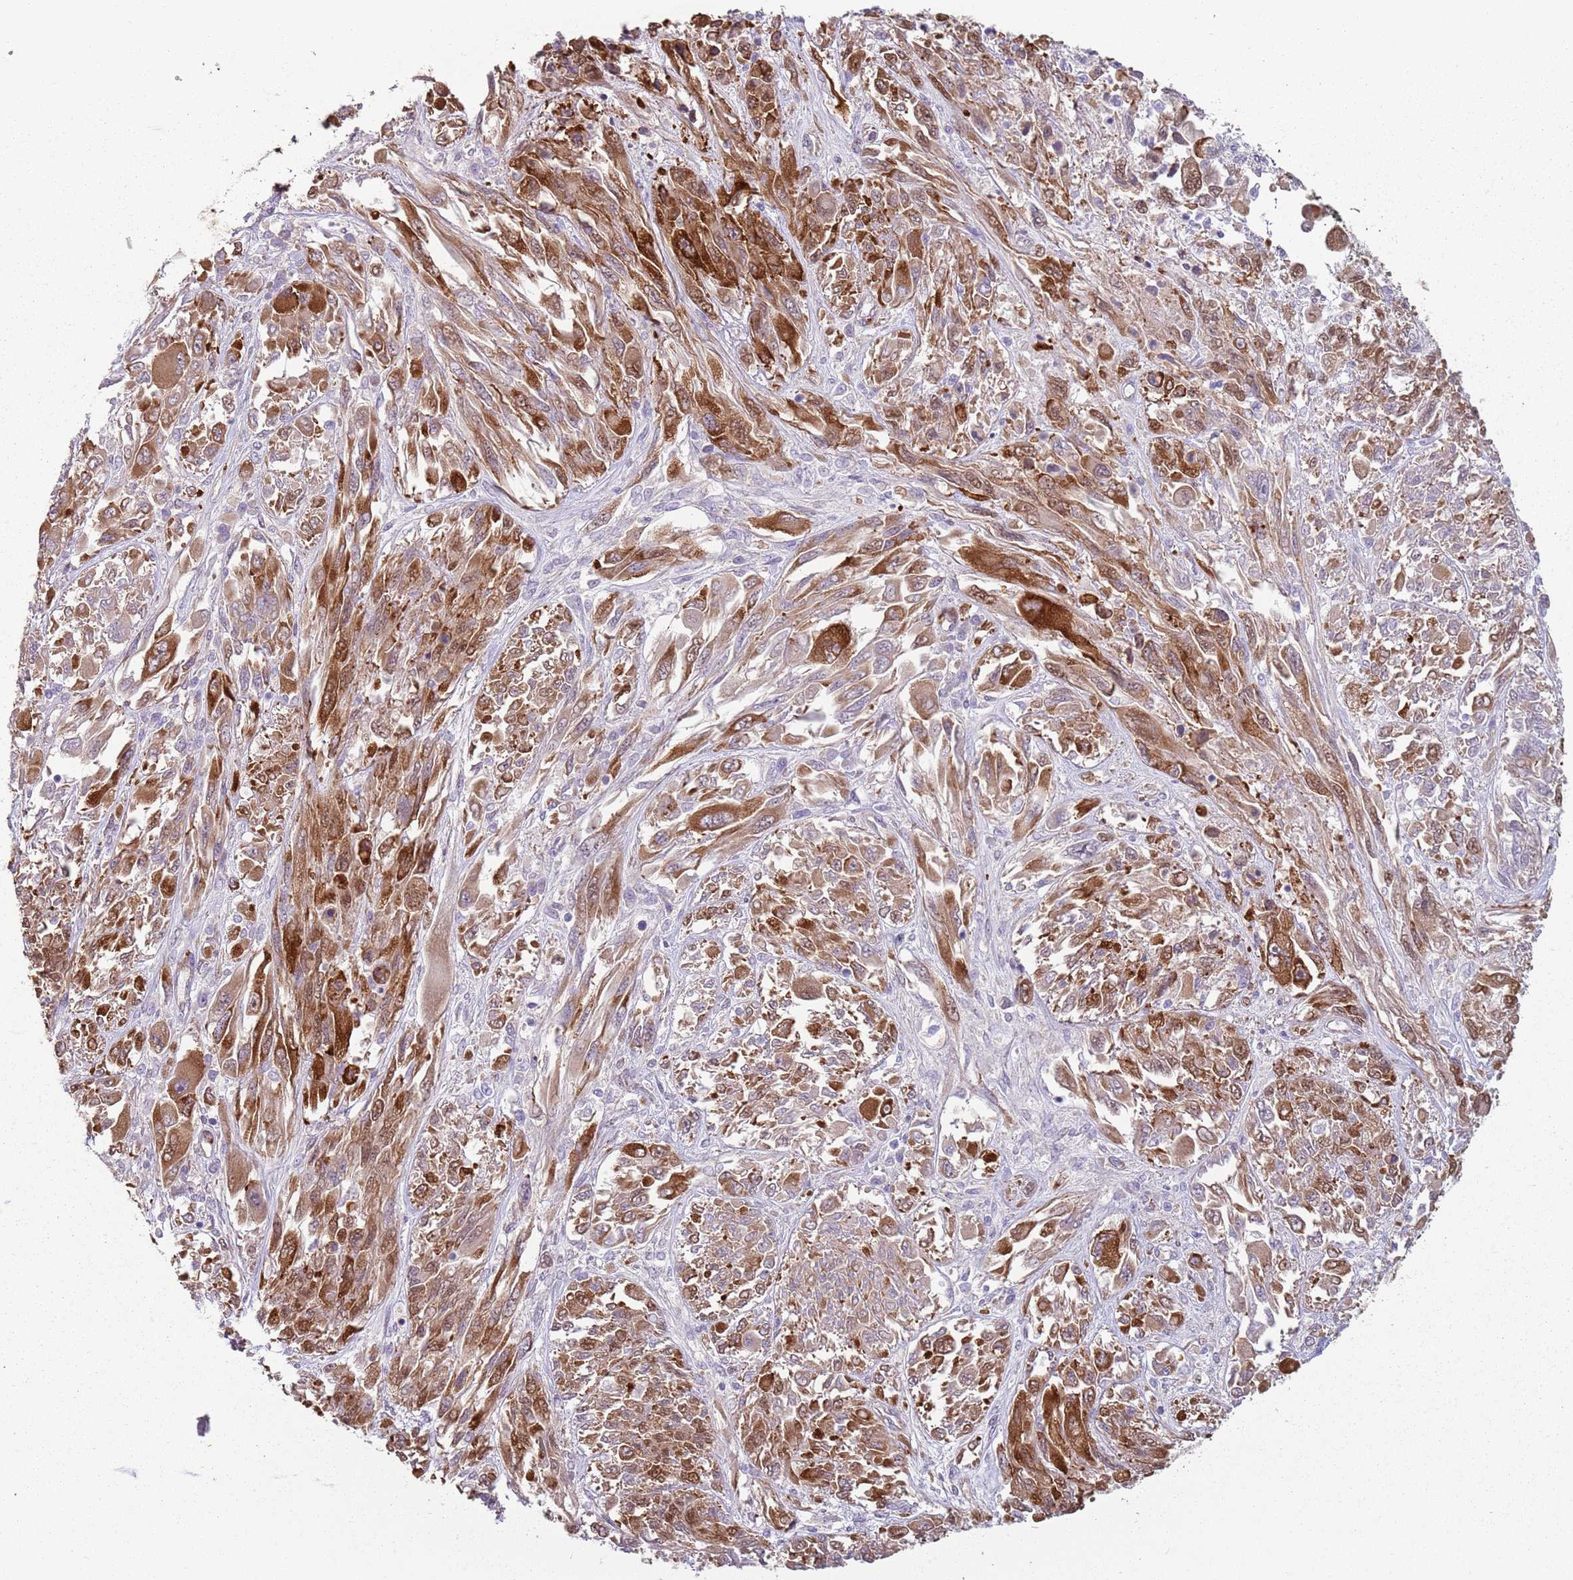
{"staining": {"intensity": "moderate", "quantity": ">75%", "location": "cytoplasmic/membranous,nuclear"}, "tissue": "melanoma", "cell_type": "Tumor cells", "image_type": "cancer", "snomed": [{"axis": "morphology", "description": "Malignant melanoma, NOS"}, {"axis": "topography", "description": "Skin"}], "caption": "Melanoma tissue displays moderate cytoplasmic/membranous and nuclear expression in about >75% of tumor cells, visualized by immunohistochemistry.", "gene": "PHLPP2", "patient": {"sex": "female", "age": 91}}